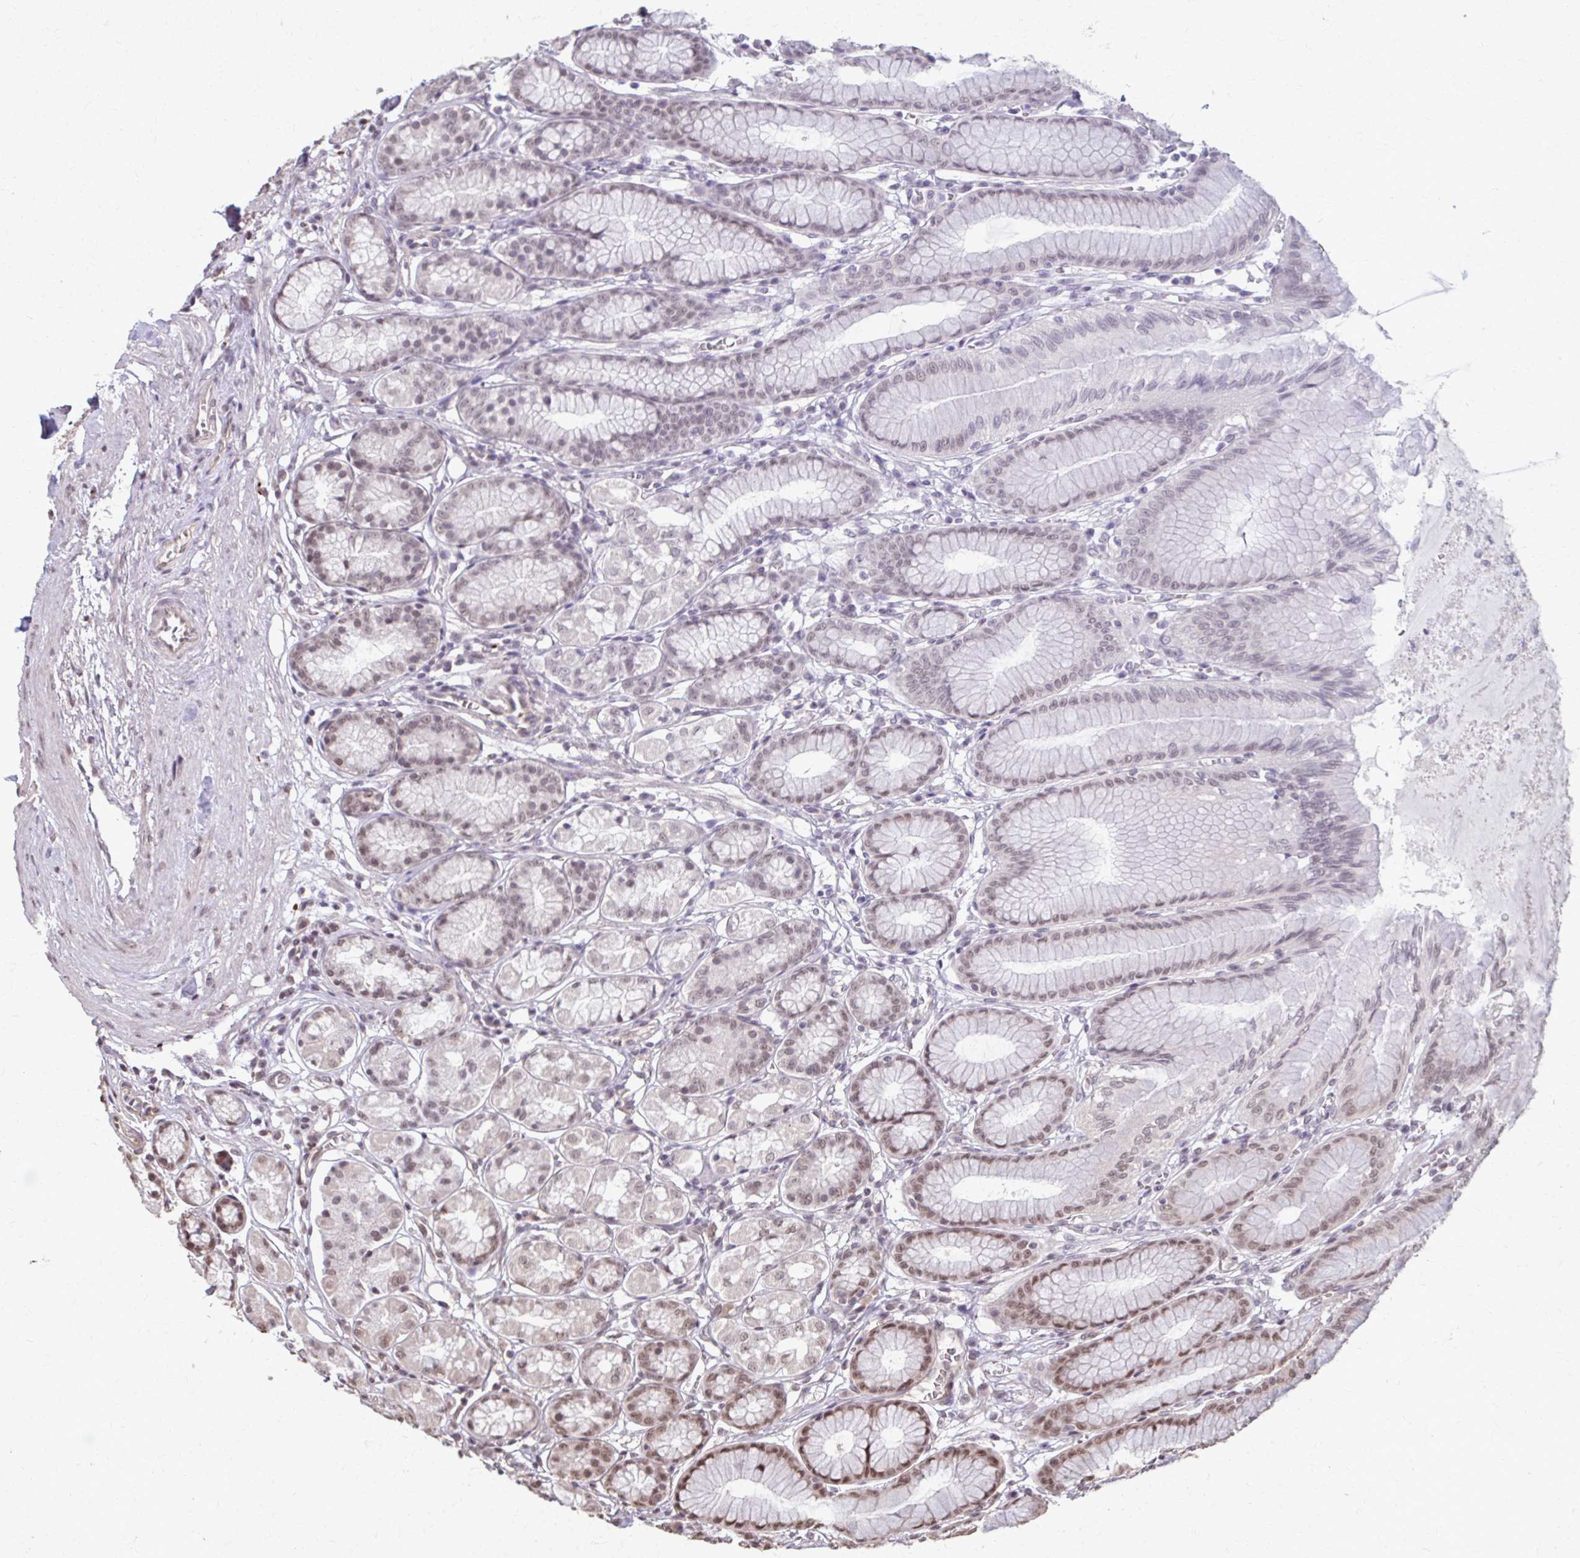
{"staining": {"intensity": "weak", "quantity": ">75%", "location": "nuclear"}, "tissue": "stomach", "cell_type": "Glandular cells", "image_type": "normal", "snomed": [{"axis": "morphology", "description": "Normal tissue, NOS"}, {"axis": "topography", "description": "Stomach"}, {"axis": "topography", "description": "Stomach, lower"}], "caption": "Glandular cells show weak nuclear expression in about >75% of cells in unremarkable stomach. (DAB = brown stain, brightfield microscopy at high magnification).", "gene": "SS18", "patient": {"sex": "male", "age": 76}}